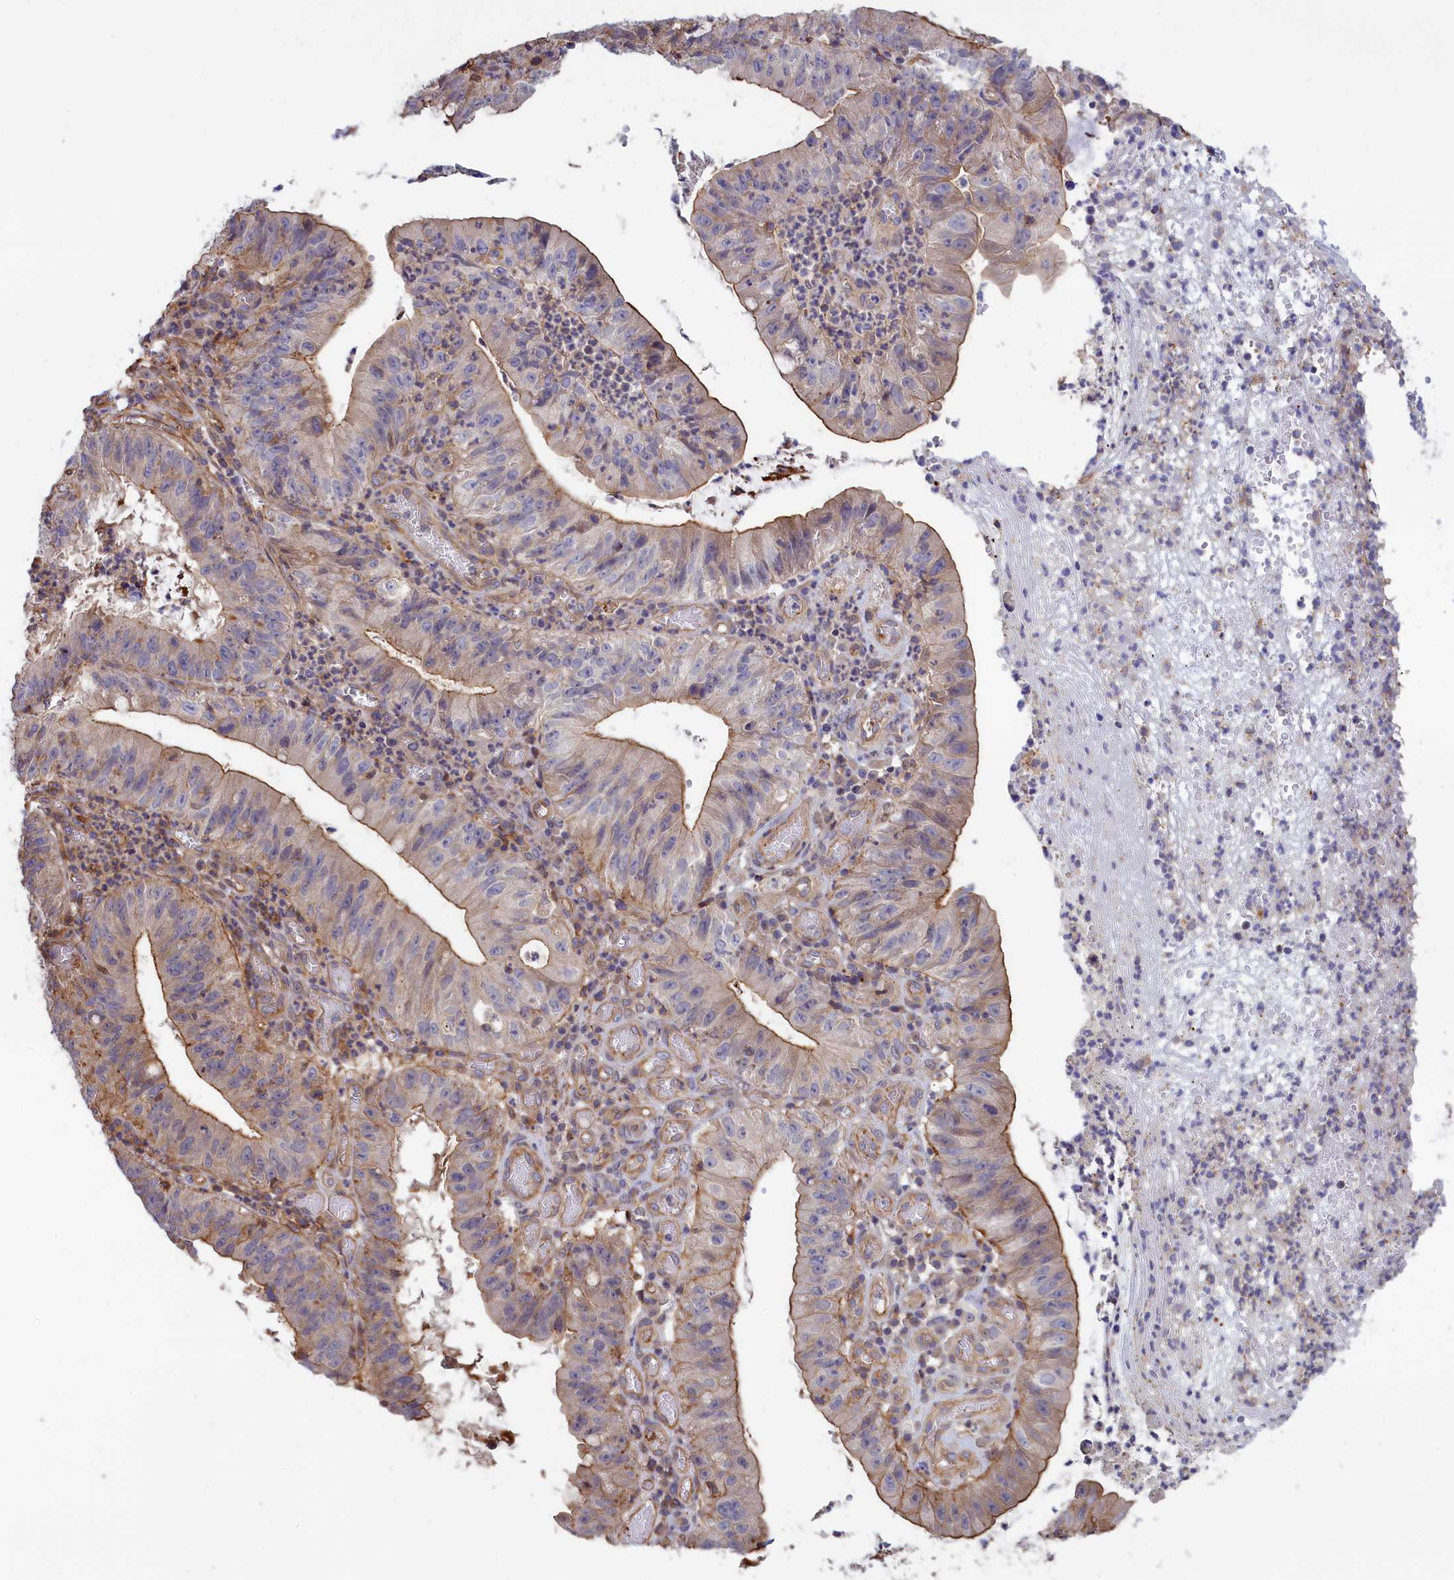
{"staining": {"intensity": "moderate", "quantity": "25%-75%", "location": "cytoplasmic/membranous"}, "tissue": "stomach cancer", "cell_type": "Tumor cells", "image_type": "cancer", "snomed": [{"axis": "morphology", "description": "Adenocarcinoma, NOS"}, {"axis": "topography", "description": "Stomach"}], "caption": "An IHC micrograph of neoplastic tissue is shown. Protein staining in brown highlights moderate cytoplasmic/membranous positivity in adenocarcinoma (stomach) within tumor cells.", "gene": "ANKRD27", "patient": {"sex": "male", "age": 59}}